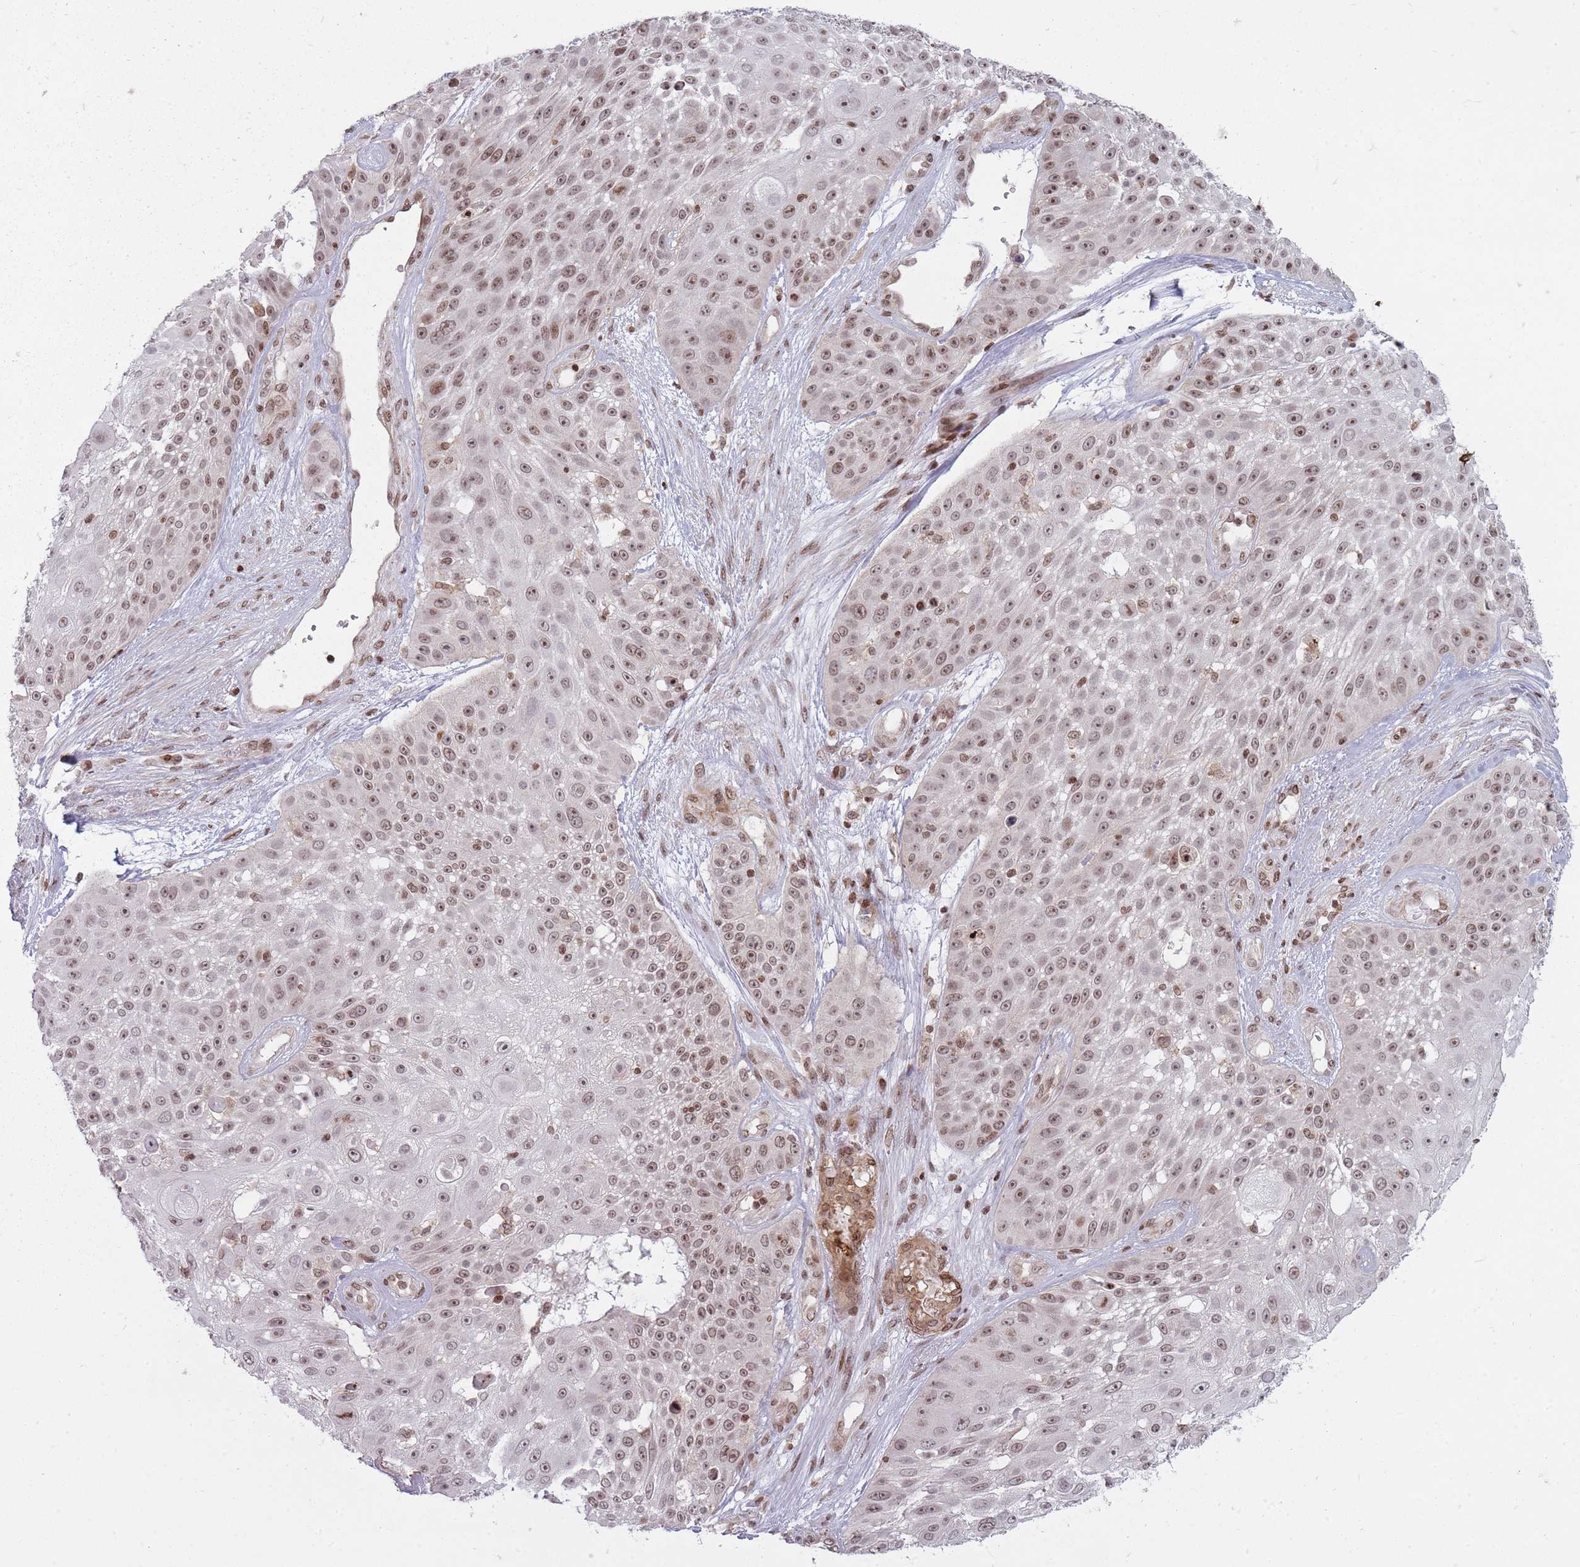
{"staining": {"intensity": "weak", "quantity": "25%-75%", "location": "nuclear"}, "tissue": "skin cancer", "cell_type": "Tumor cells", "image_type": "cancer", "snomed": [{"axis": "morphology", "description": "Squamous cell carcinoma, NOS"}, {"axis": "topography", "description": "Skin"}], "caption": "High-magnification brightfield microscopy of skin cancer stained with DAB (3,3'-diaminobenzidine) (brown) and counterstained with hematoxylin (blue). tumor cells exhibit weak nuclear staining is identified in about25%-75% of cells.", "gene": "TMC6", "patient": {"sex": "female", "age": 86}}